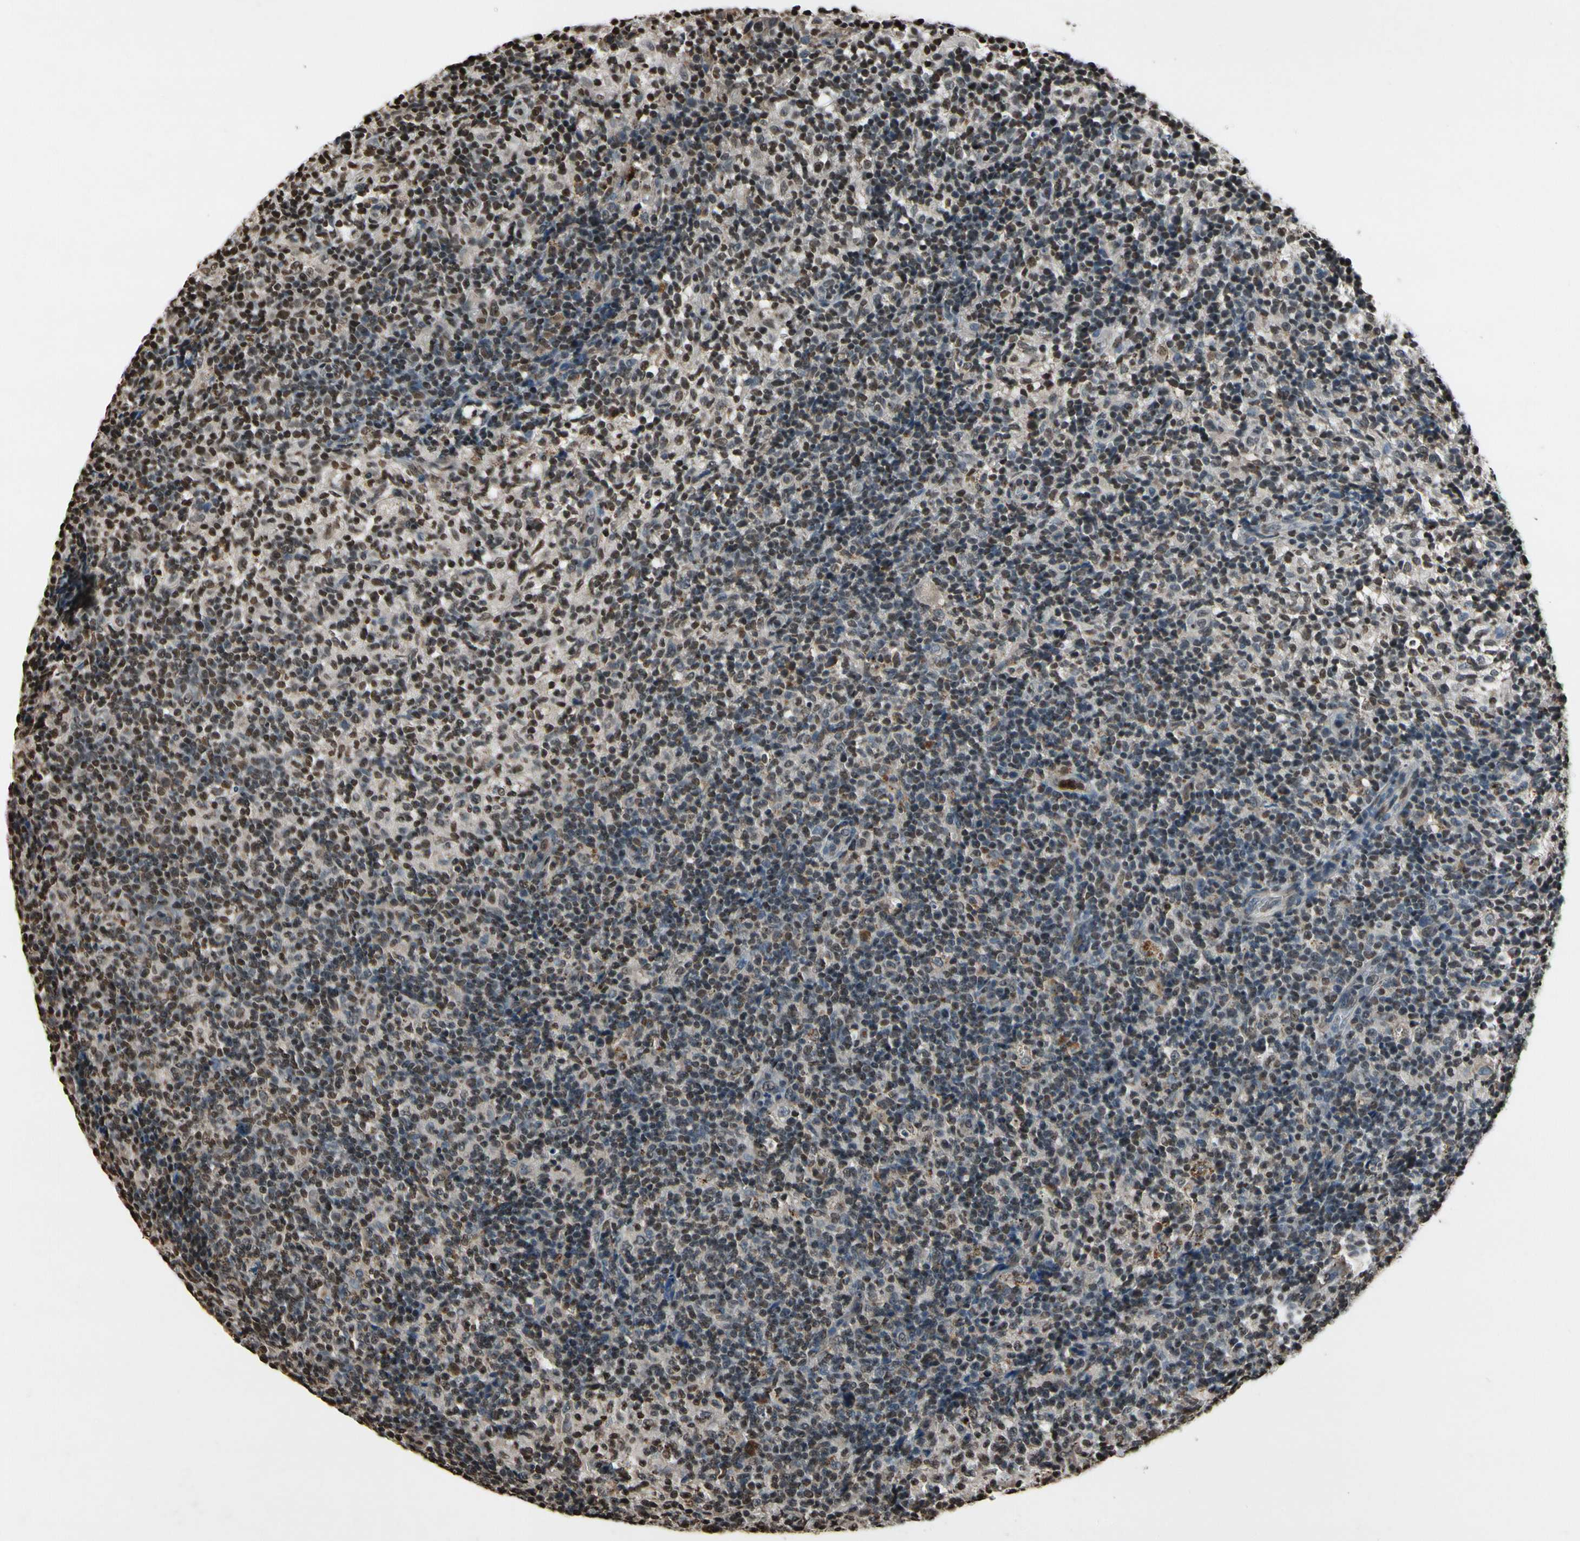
{"staining": {"intensity": "moderate", "quantity": "<25%", "location": "nuclear"}, "tissue": "lymph node", "cell_type": "Germinal center cells", "image_type": "normal", "snomed": [{"axis": "morphology", "description": "Normal tissue, NOS"}, {"axis": "morphology", "description": "Inflammation, NOS"}, {"axis": "topography", "description": "Lymph node"}], "caption": "Immunohistochemical staining of normal lymph node reveals <25% levels of moderate nuclear protein expression in about <25% of germinal center cells.", "gene": "HIPK2", "patient": {"sex": "male", "age": 55}}